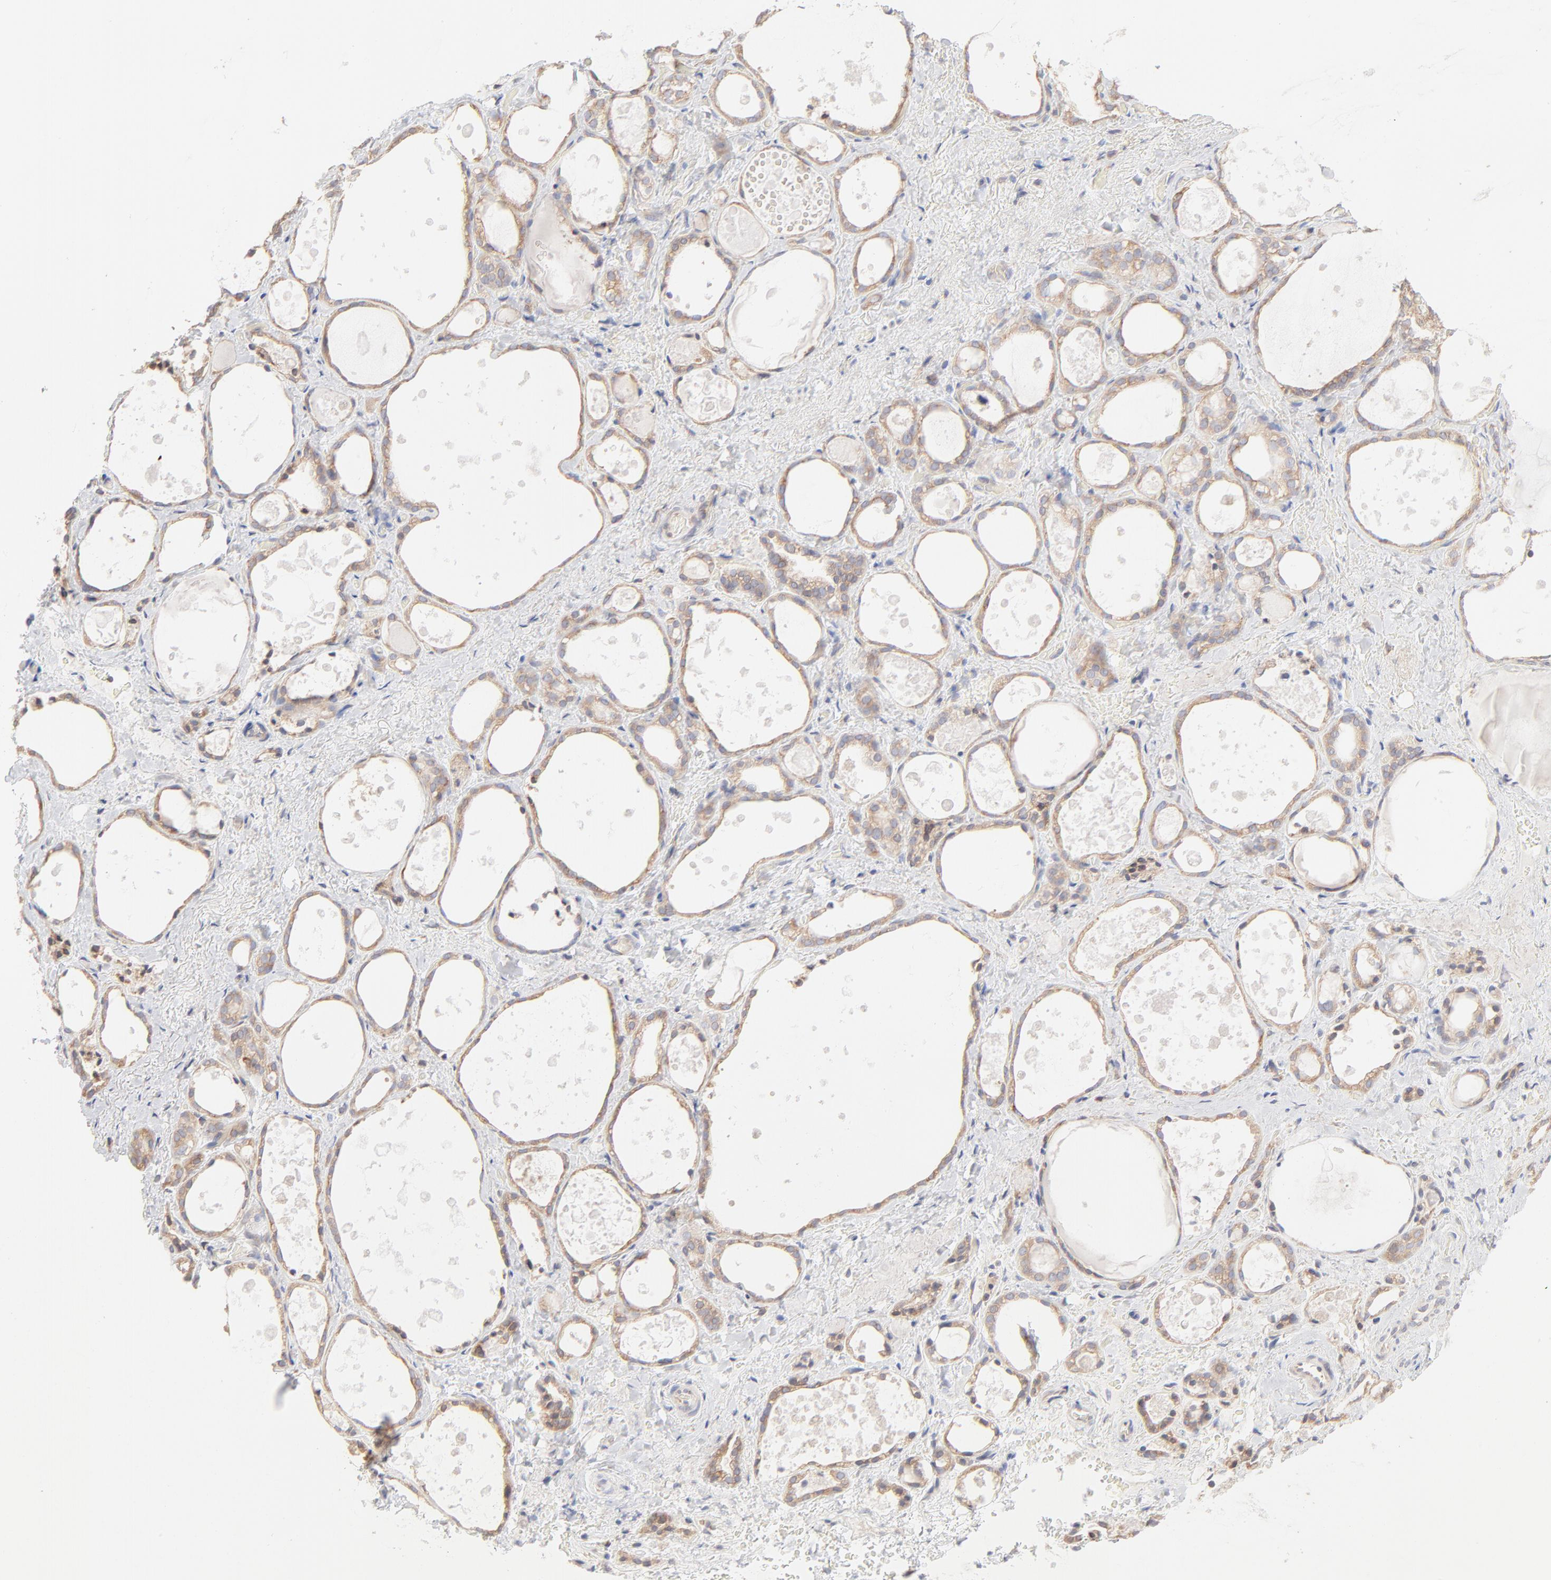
{"staining": {"intensity": "moderate", "quantity": ">75%", "location": "cytoplasmic/membranous"}, "tissue": "thyroid gland", "cell_type": "Glandular cells", "image_type": "normal", "snomed": [{"axis": "morphology", "description": "Normal tissue, NOS"}, {"axis": "topography", "description": "Thyroid gland"}], "caption": "Immunohistochemical staining of unremarkable human thyroid gland shows medium levels of moderate cytoplasmic/membranous expression in approximately >75% of glandular cells.", "gene": "RPS21", "patient": {"sex": "female", "age": 75}}